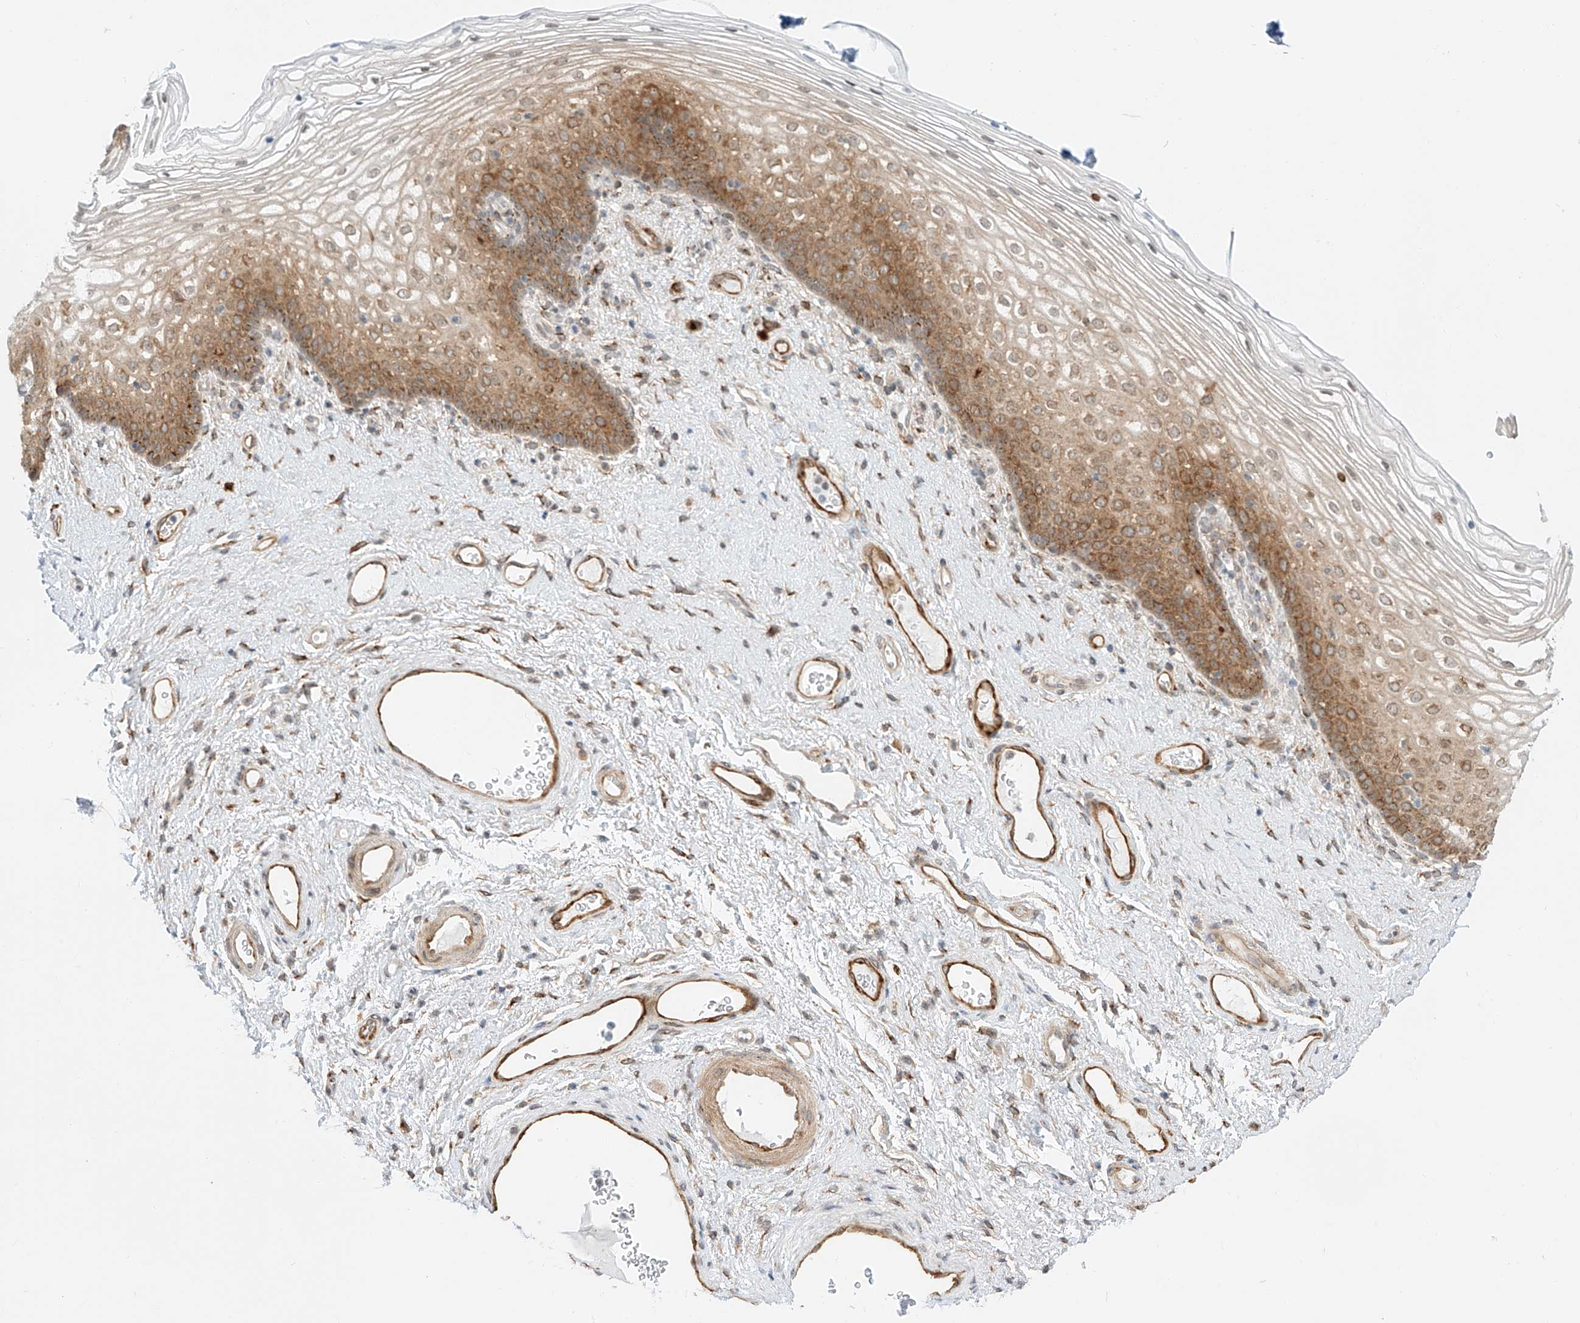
{"staining": {"intensity": "moderate", "quantity": ">75%", "location": "cytoplasmic/membranous"}, "tissue": "vagina", "cell_type": "Squamous epithelial cells", "image_type": "normal", "snomed": [{"axis": "morphology", "description": "Normal tissue, NOS"}, {"axis": "topography", "description": "Vagina"}], "caption": "Immunohistochemical staining of normal human vagina shows >75% levels of moderate cytoplasmic/membranous protein staining in about >75% of squamous epithelial cells.", "gene": "CARMIL1", "patient": {"sex": "female", "age": 60}}